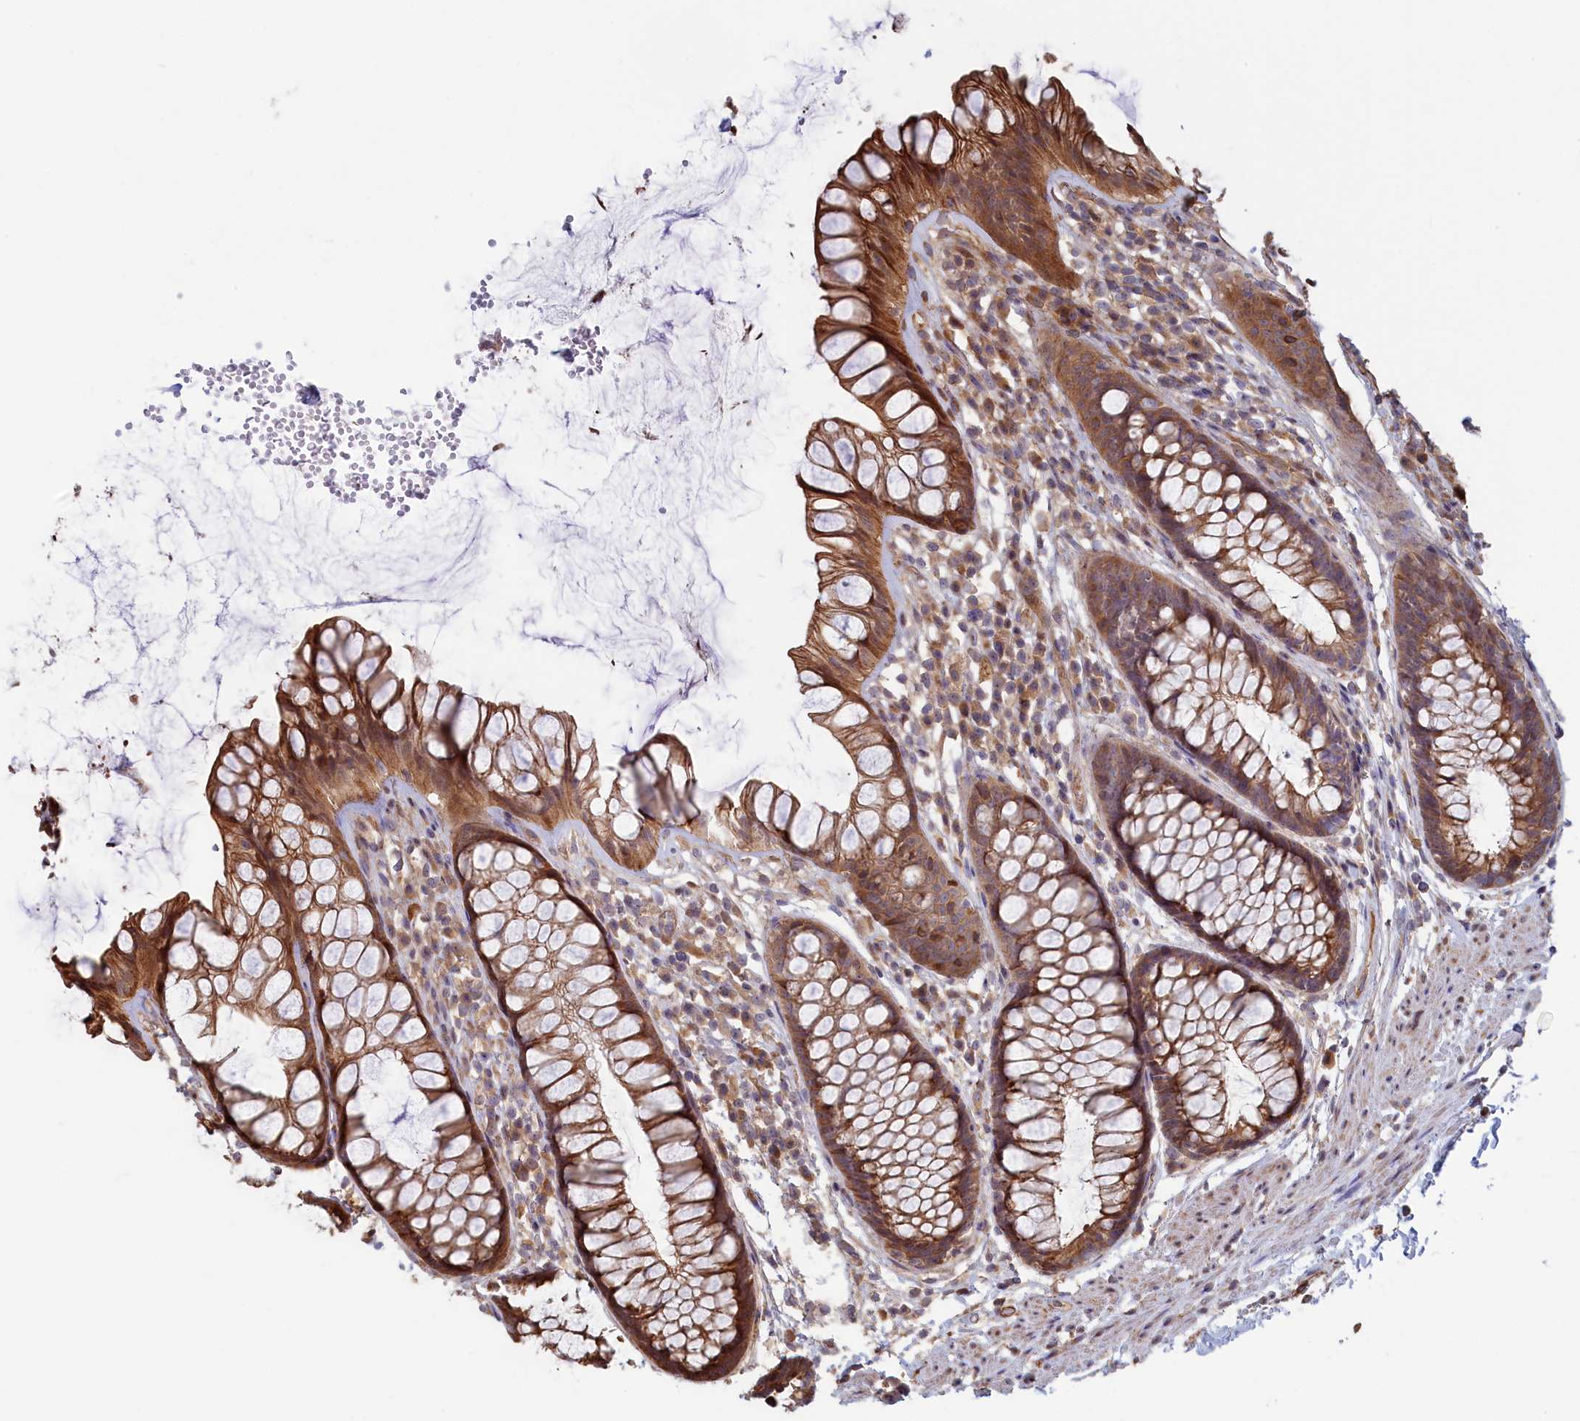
{"staining": {"intensity": "moderate", "quantity": ">75%", "location": "cytoplasmic/membranous"}, "tissue": "rectum", "cell_type": "Glandular cells", "image_type": "normal", "snomed": [{"axis": "morphology", "description": "Normal tissue, NOS"}, {"axis": "topography", "description": "Rectum"}], "caption": "Protein expression analysis of unremarkable rectum demonstrates moderate cytoplasmic/membranous staining in about >75% of glandular cells.", "gene": "RILPL1", "patient": {"sex": "male", "age": 74}}